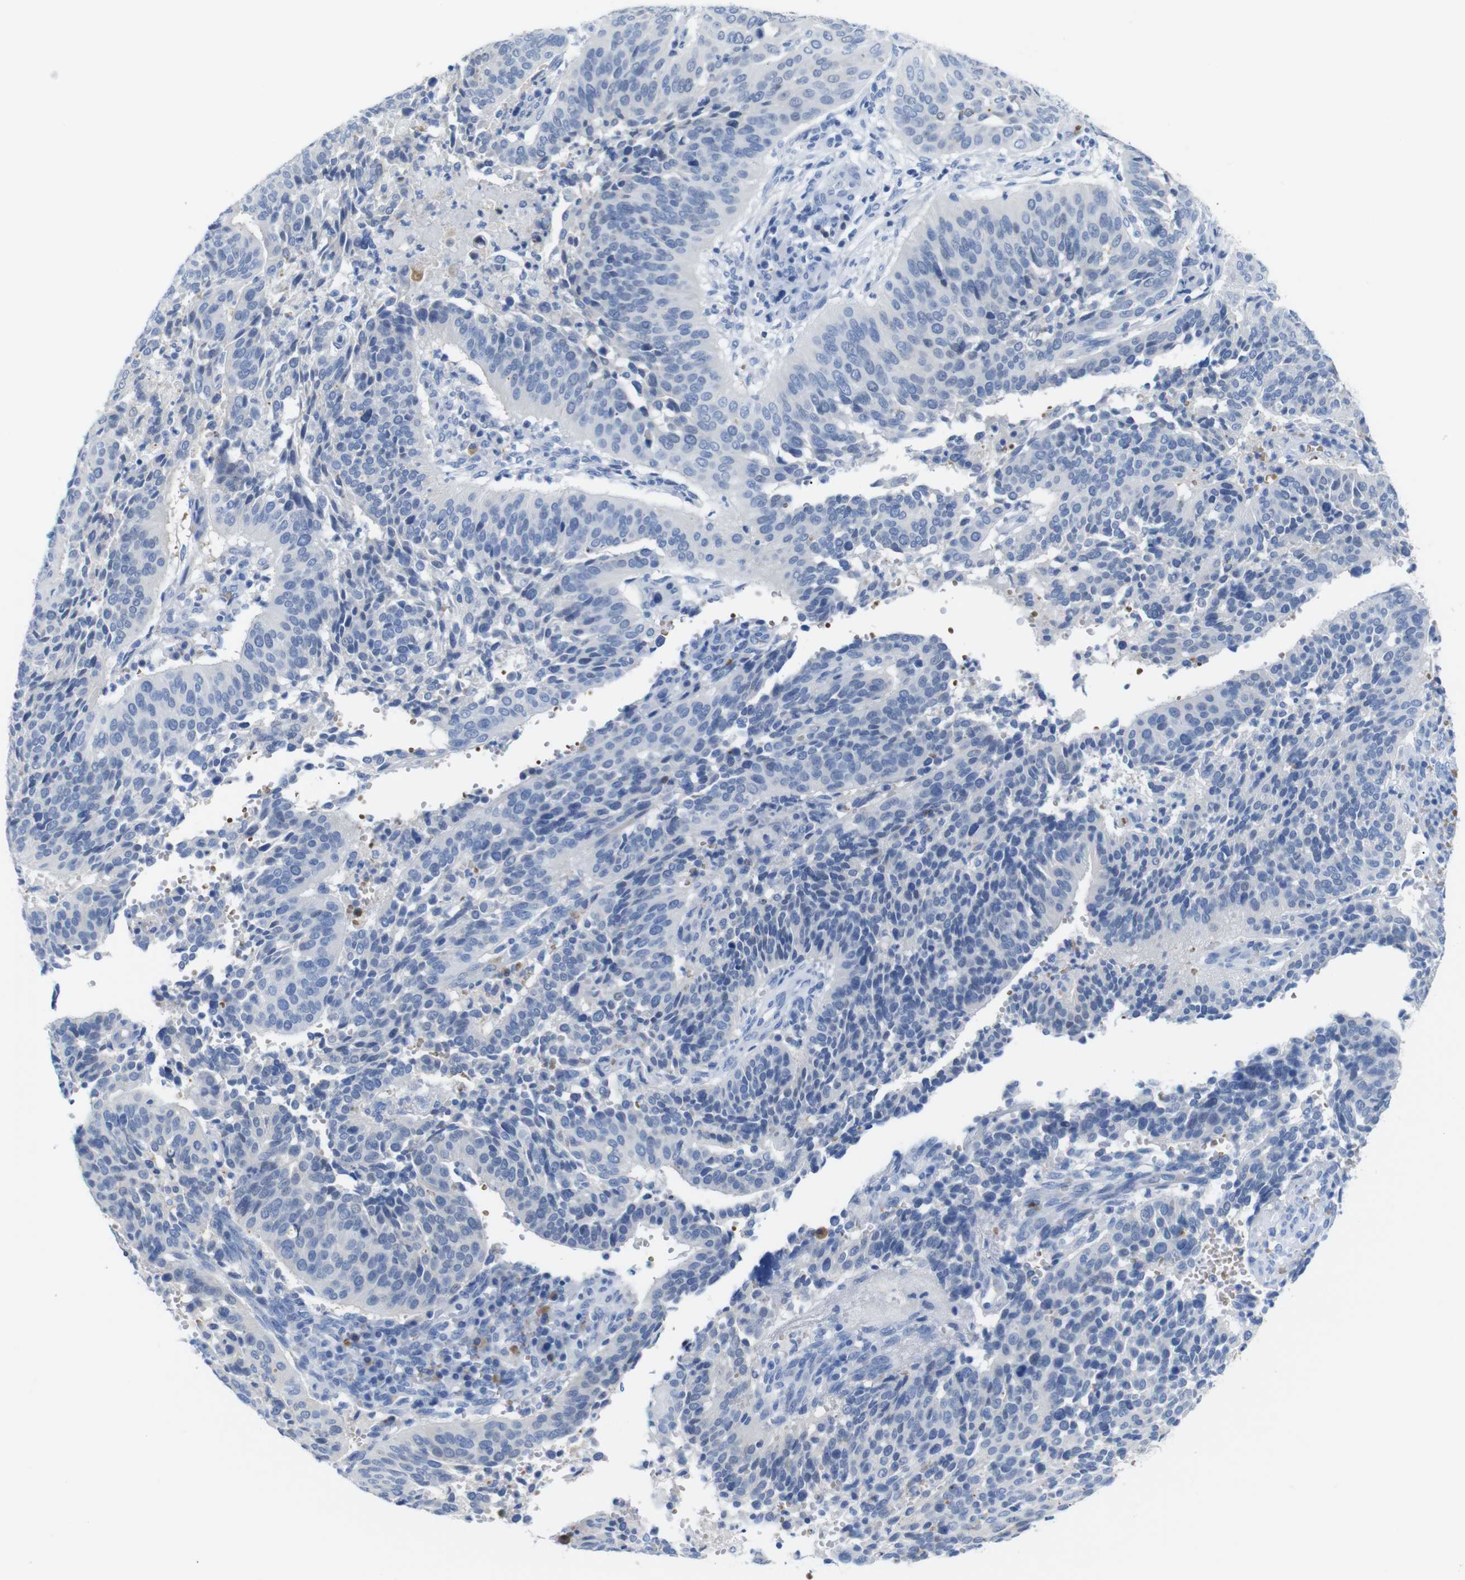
{"staining": {"intensity": "negative", "quantity": "none", "location": "none"}, "tissue": "cervical cancer", "cell_type": "Tumor cells", "image_type": "cancer", "snomed": [{"axis": "morphology", "description": "Normal tissue, NOS"}, {"axis": "morphology", "description": "Squamous cell carcinoma, NOS"}, {"axis": "topography", "description": "Cervix"}], "caption": "The immunohistochemistry (IHC) image has no significant expression in tumor cells of squamous cell carcinoma (cervical) tissue.", "gene": "ERVMER34-1", "patient": {"sex": "female", "age": 39}}